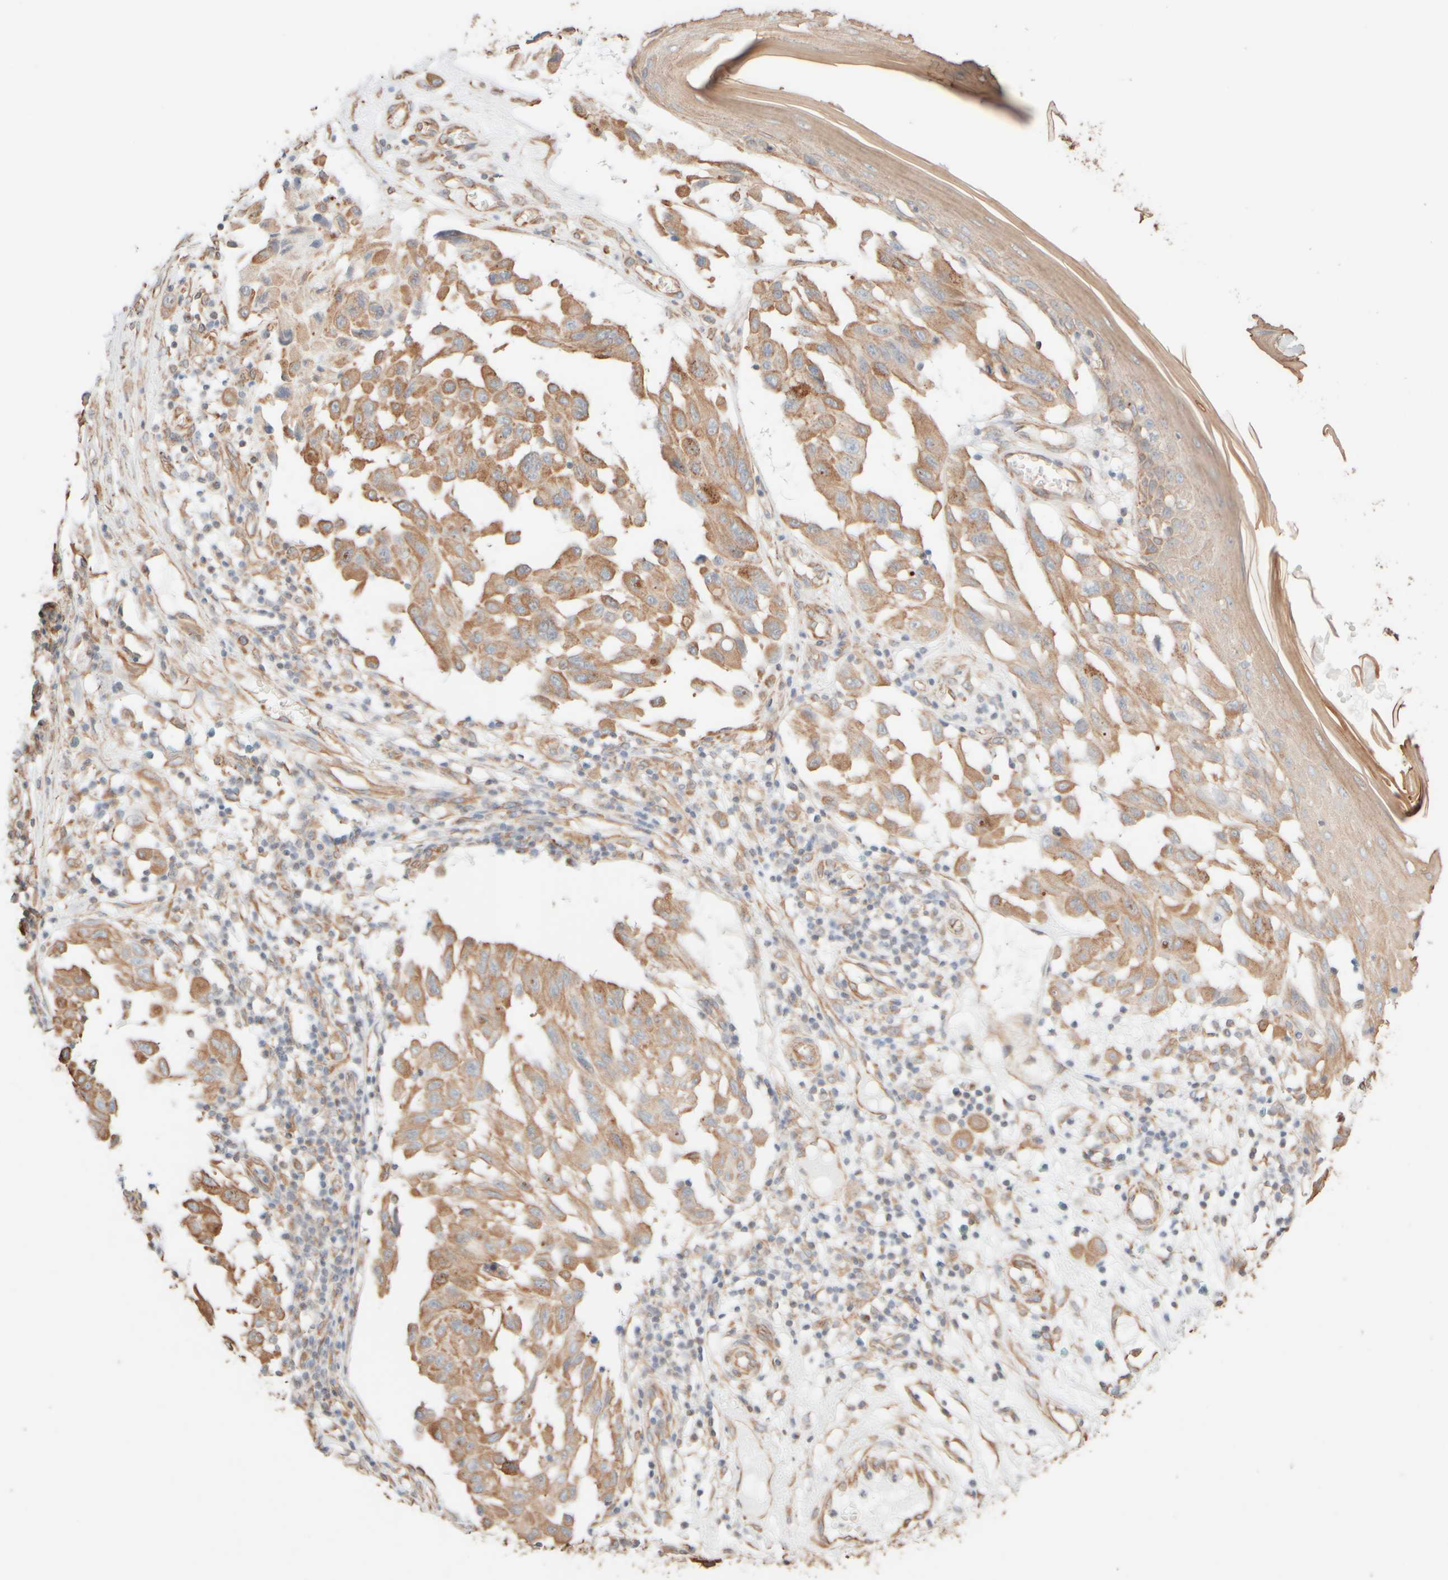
{"staining": {"intensity": "moderate", "quantity": ">75%", "location": "cytoplasmic/membranous"}, "tissue": "melanoma", "cell_type": "Tumor cells", "image_type": "cancer", "snomed": [{"axis": "morphology", "description": "Malignant melanoma, NOS"}, {"axis": "topography", "description": "Skin"}], "caption": "A brown stain labels moderate cytoplasmic/membranous positivity of a protein in malignant melanoma tumor cells.", "gene": "KRT15", "patient": {"sex": "male", "age": 30}}